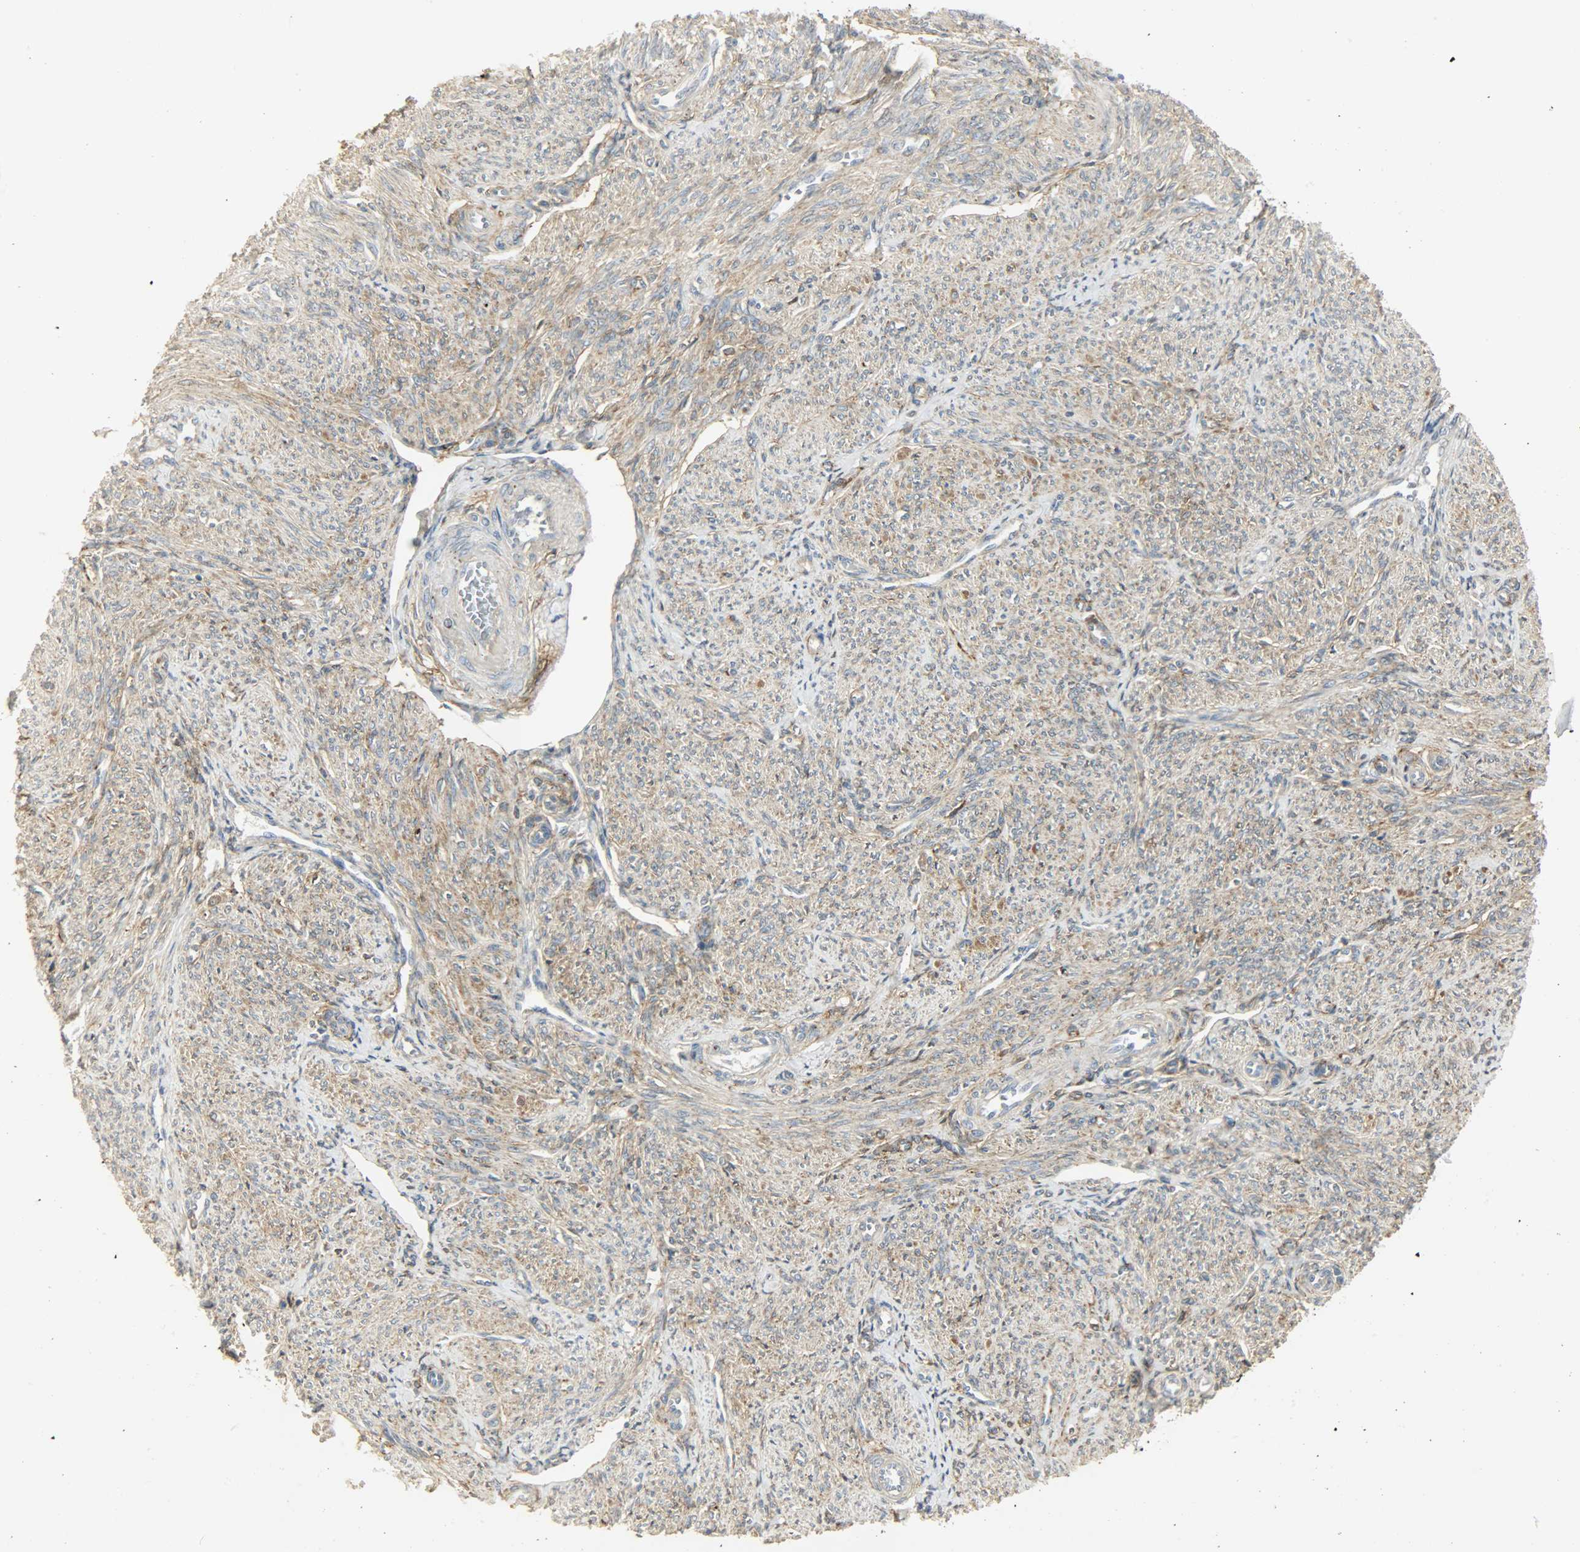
{"staining": {"intensity": "weak", "quantity": ">75%", "location": "cytoplasmic/membranous"}, "tissue": "smooth muscle", "cell_type": "Smooth muscle cells", "image_type": "normal", "snomed": [{"axis": "morphology", "description": "Normal tissue, NOS"}, {"axis": "topography", "description": "Smooth muscle"}], "caption": "Smooth muscle was stained to show a protein in brown. There is low levels of weak cytoplasmic/membranous expression in approximately >75% of smooth muscle cells. (DAB (3,3'-diaminobenzidine) = brown stain, brightfield microscopy at high magnification).", "gene": "ENPEP", "patient": {"sex": "female", "age": 65}}